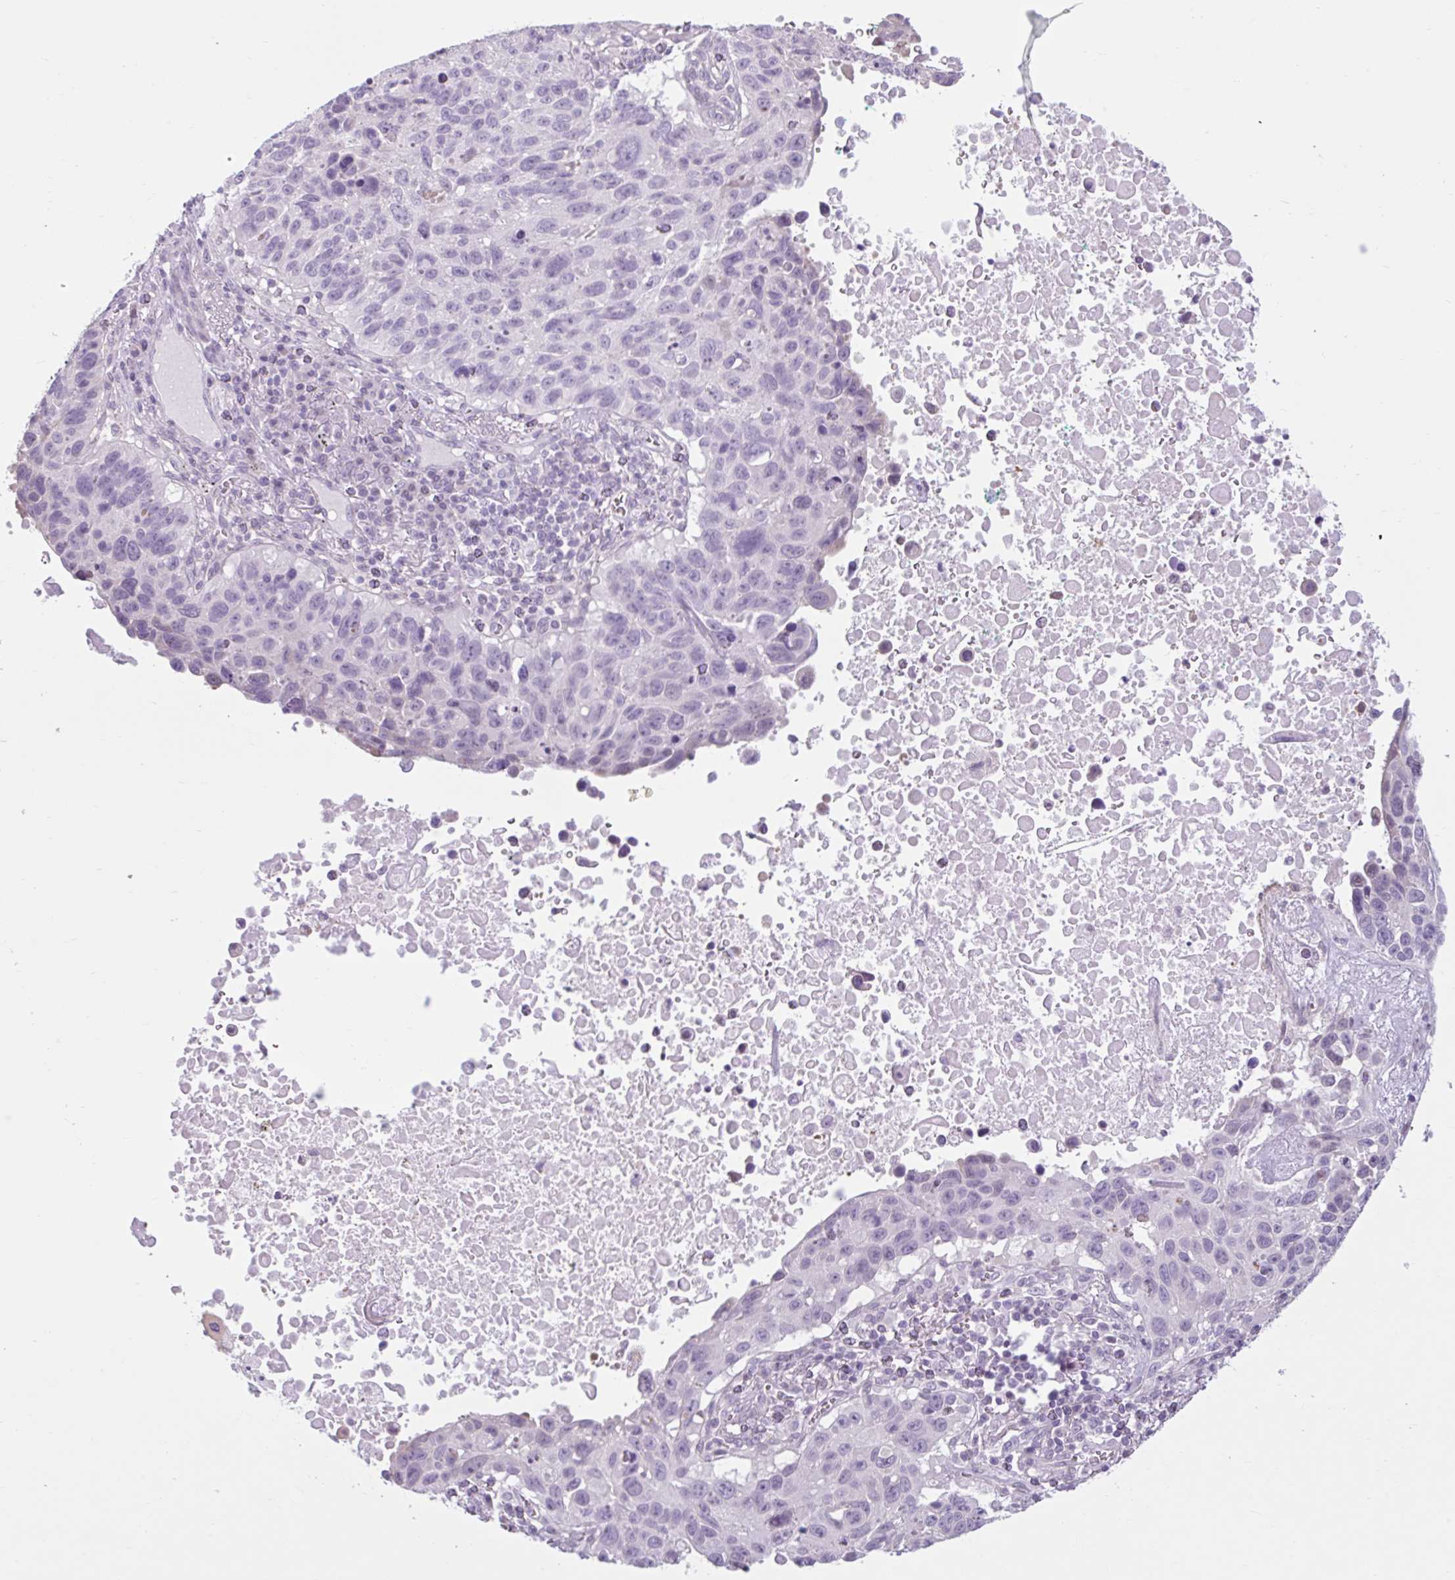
{"staining": {"intensity": "negative", "quantity": "none", "location": "none"}, "tissue": "lung cancer", "cell_type": "Tumor cells", "image_type": "cancer", "snomed": [{"axis": "morphology", "description": "Squamous cell carcinoma, NOS"}, {"axis": "topography", "description": "Lung"}], "caption": "The photomicrograph exhibits no significant staining in tumor cells of lung squamous cell carcinoma.", "gene": "CDH19", "patient": {"sex": "male", "age": 66}}